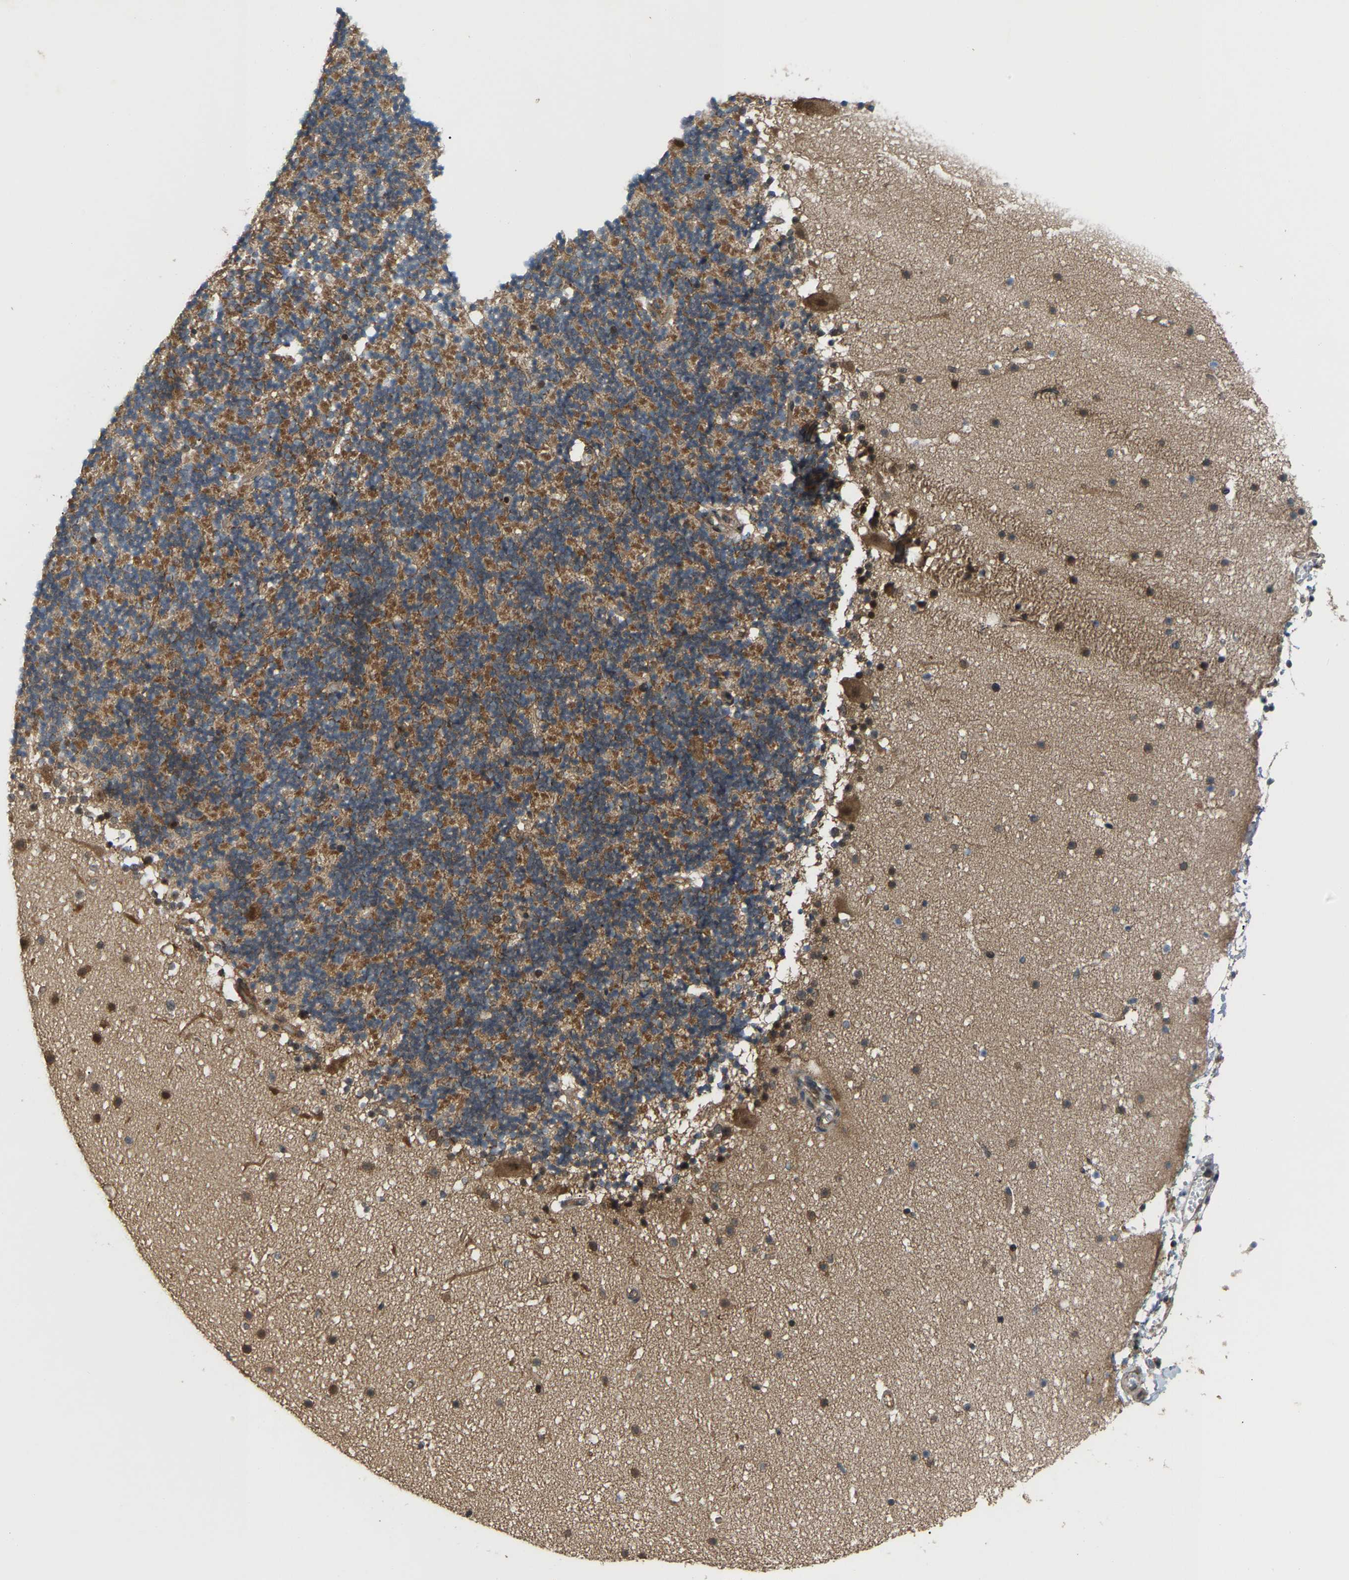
{"staining": {"intensity": "moderate", "quantity": "25%-75%", "location": "cytoplasmic/membranous"}, "tissue": "cerebellum", "cell_type": "Cells in granular layer", "image_type": "normal", "snomed": [{"axis": "morphology", "description": "Normal tissue, NOS"}, {"axis": "topography", "description": "Cerebellum"}], "caption": "Cells in granular layer exhibit moderate cytoplasmic/membranous staining in about 25%-75% of cells in normal cerebellum. Using DAB (brown) and hematoxylin (blue) stains, captured at high magnification using brightfield microscopy.", "gene": "CROT", "patient": {"sex": "male", "age": 57}}